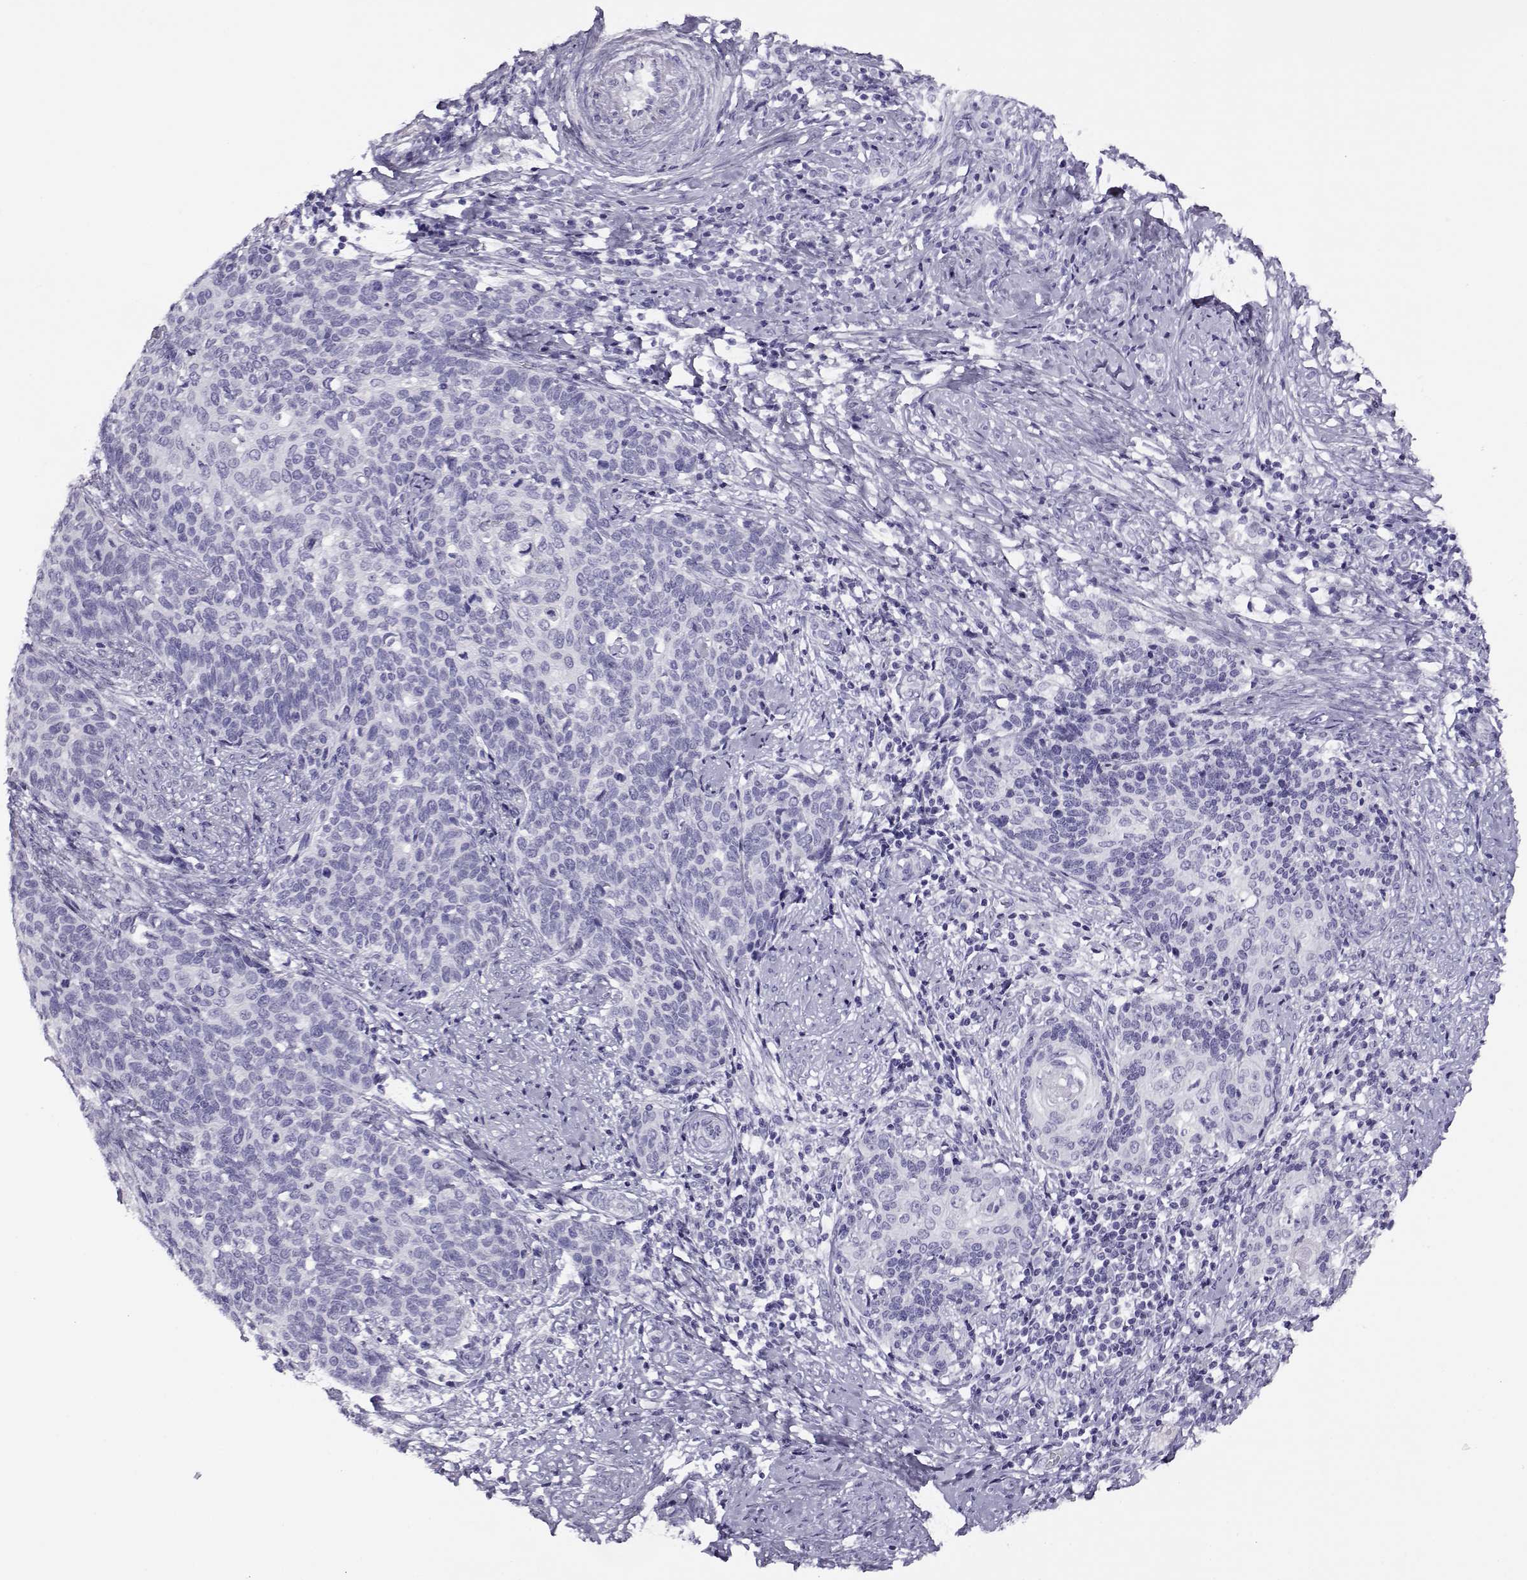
{"staining": {"intensity": "negative", "quantity": "none", "location": "none"}, "tissue": "cervical cancer", "cell_type": "Tumor cells", "image_type": "cancer", "snomed": [{"axis": "morphology", "description": "Squamous cell carcinoma, NOS"}, {"axis": "topography", "description": "Cervix"}], "caption": "DAB immunohistochemical staining of squamous cell carcinoma (cervical) demonstrates no significant expression in tumor cells.", "gene": "RHOXF2", "patient": {"sex": "female", "age": 39}}